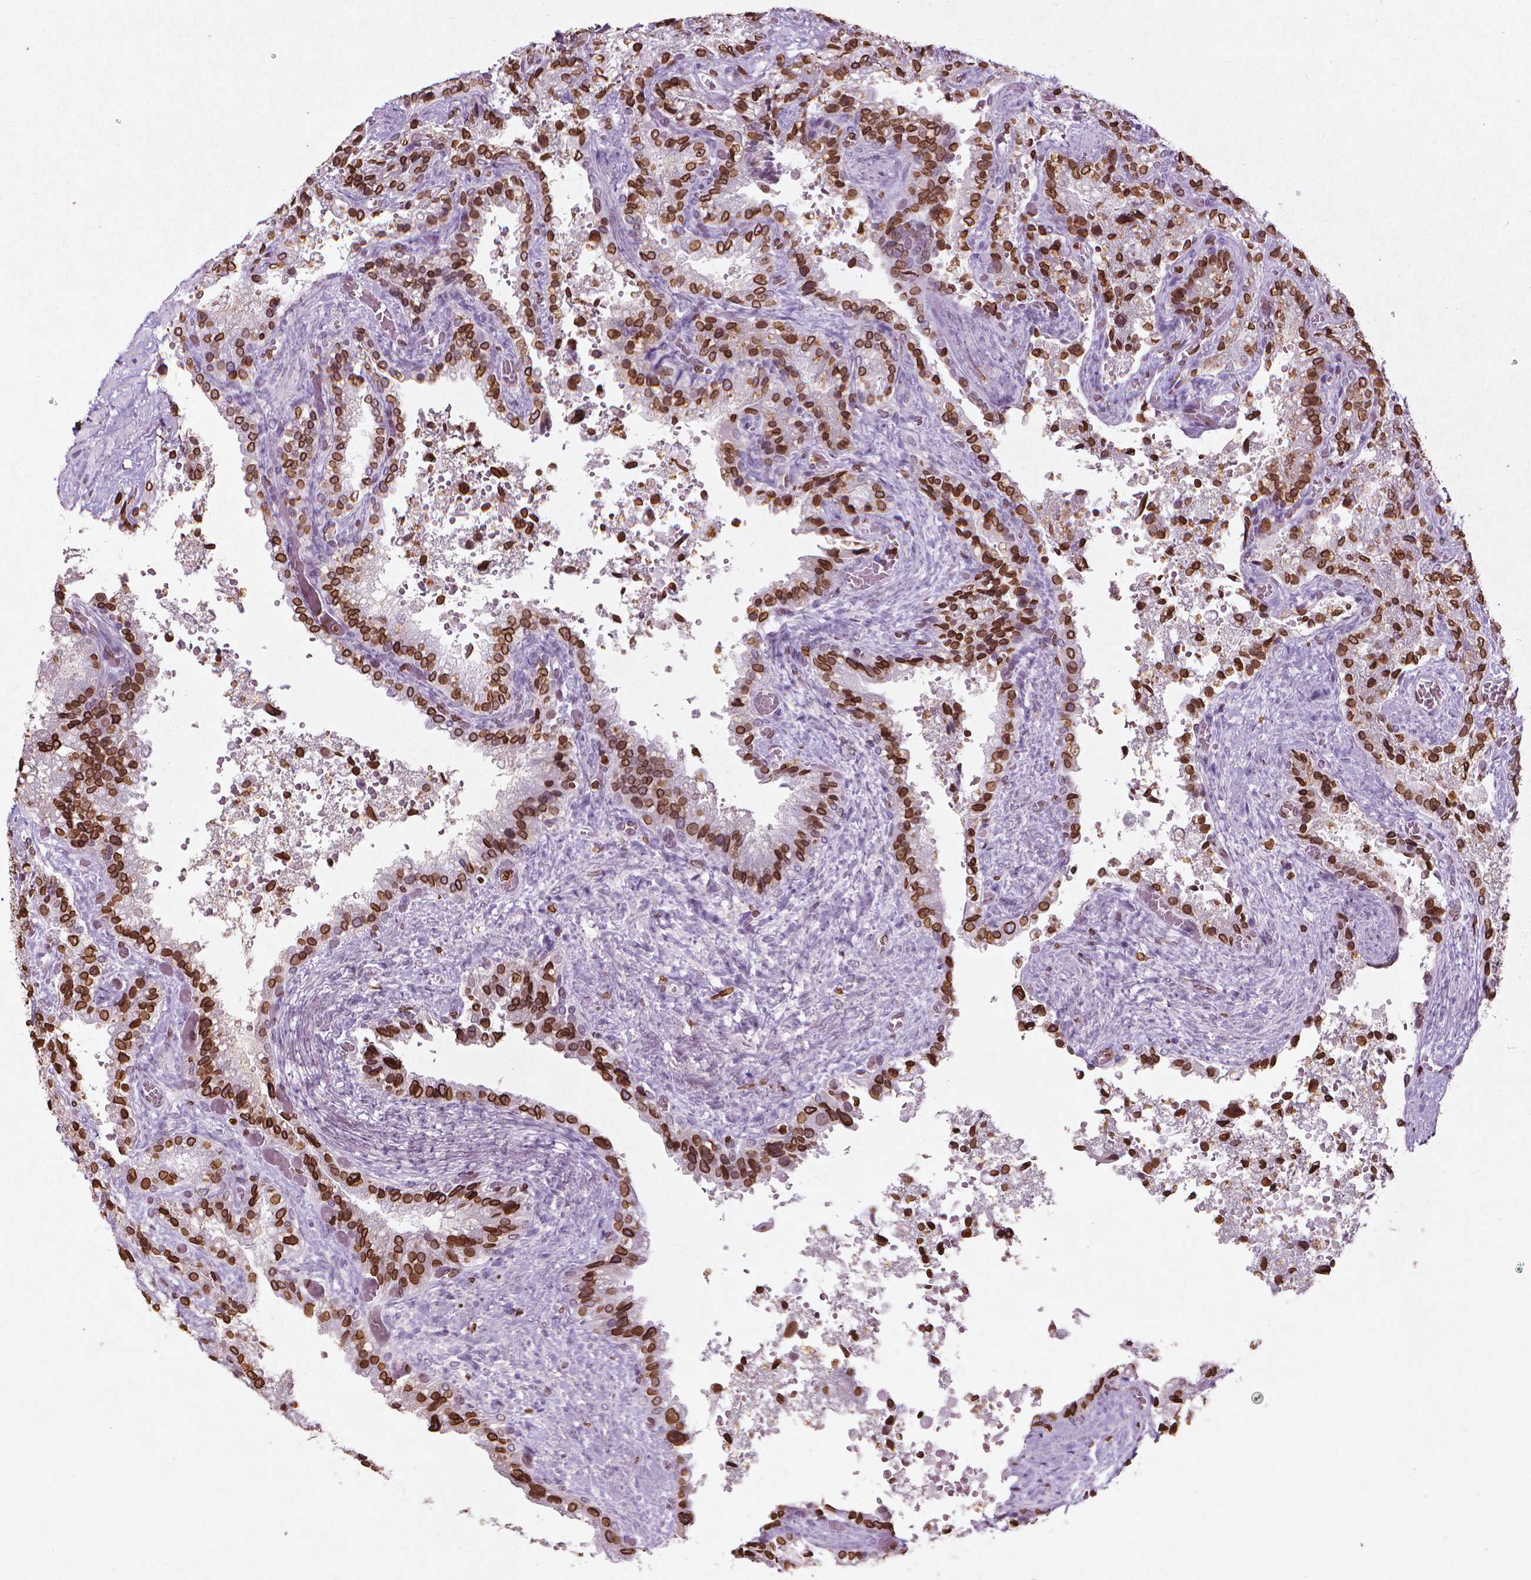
{"staining": {"intensity": "strong", "quantity": ">75%", "location": "cytoplasmic/membranous,nuclear"}, "tissue": "seminal vesicle", "cell_type": "Glandular cells", "image_type": "normal", "snomed": [{"axis": "morphology", "description": "Normal tissue, NOS"}, {"axis": "topography", "description": "Seminal veicle"}], "caption": "A high amount of strong cytoplasmic/membranous,nuclear positivity is identified in approximately >75% of glandular cells in normal seminal vesicle.", "gene": "LMNB1", "patient": {"sex": "male", "age": 57}}